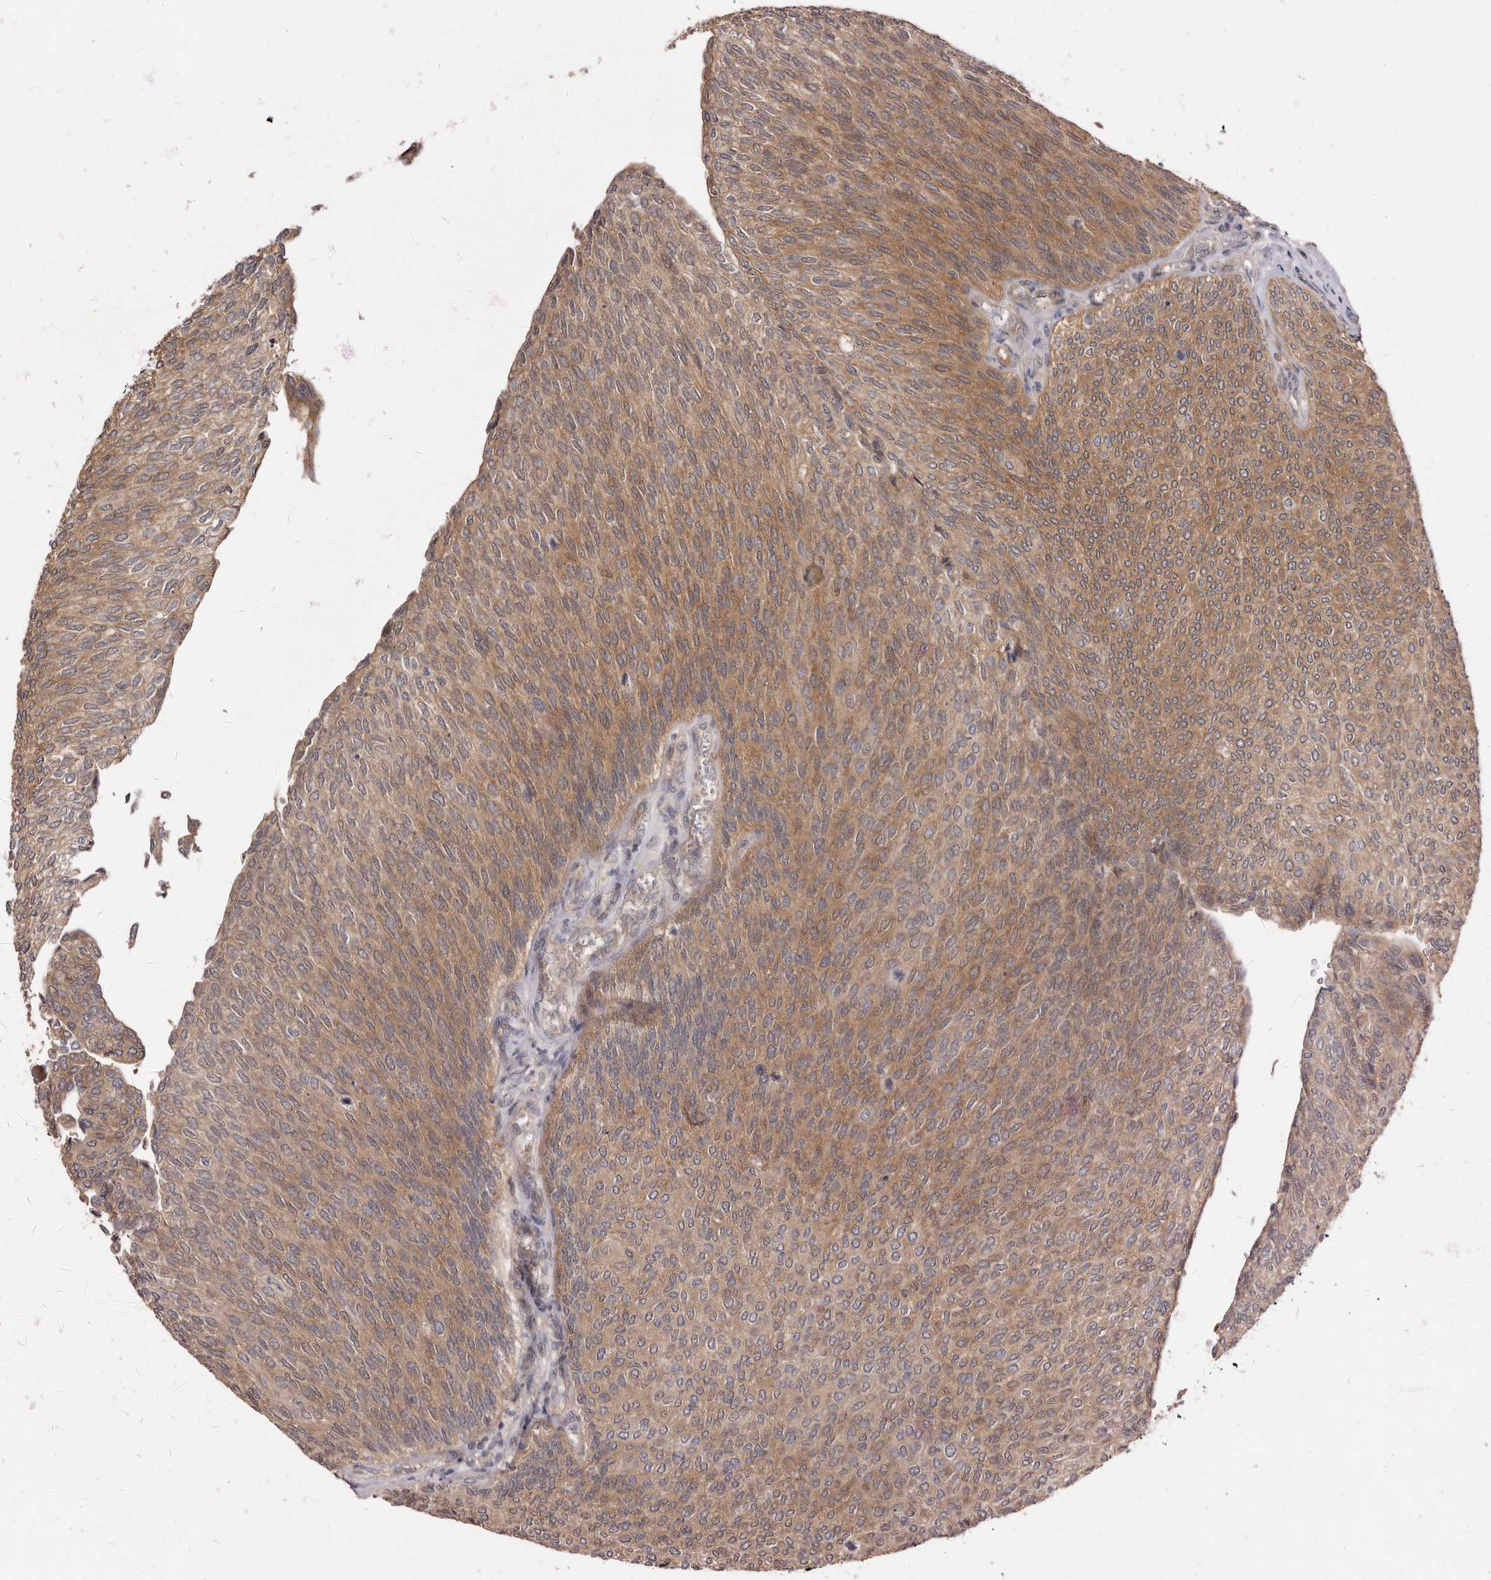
{"staining": {"intensity": "moderate", "quantity": ">75%", "location": "cytoplasmic/membranous"}, "tissue": "urothelial cancer", "cell_type": "Tumor cells", "image_type": "cancer", "snomed": [{"axis": "morphology", "description": "Urothelial carcinoma, Low grade"}, {"axis": "topography", "description": "Urinary bladder"}], "caption": "A photomicrograph showing moderate cytoplasmic/membranous positivity in about >75% of tumor cells in urothelial cancer, as visualized by brown immunohistochemical staining.", "gene": "INAVA", "patient": {"sex": "female", "age": 79}}